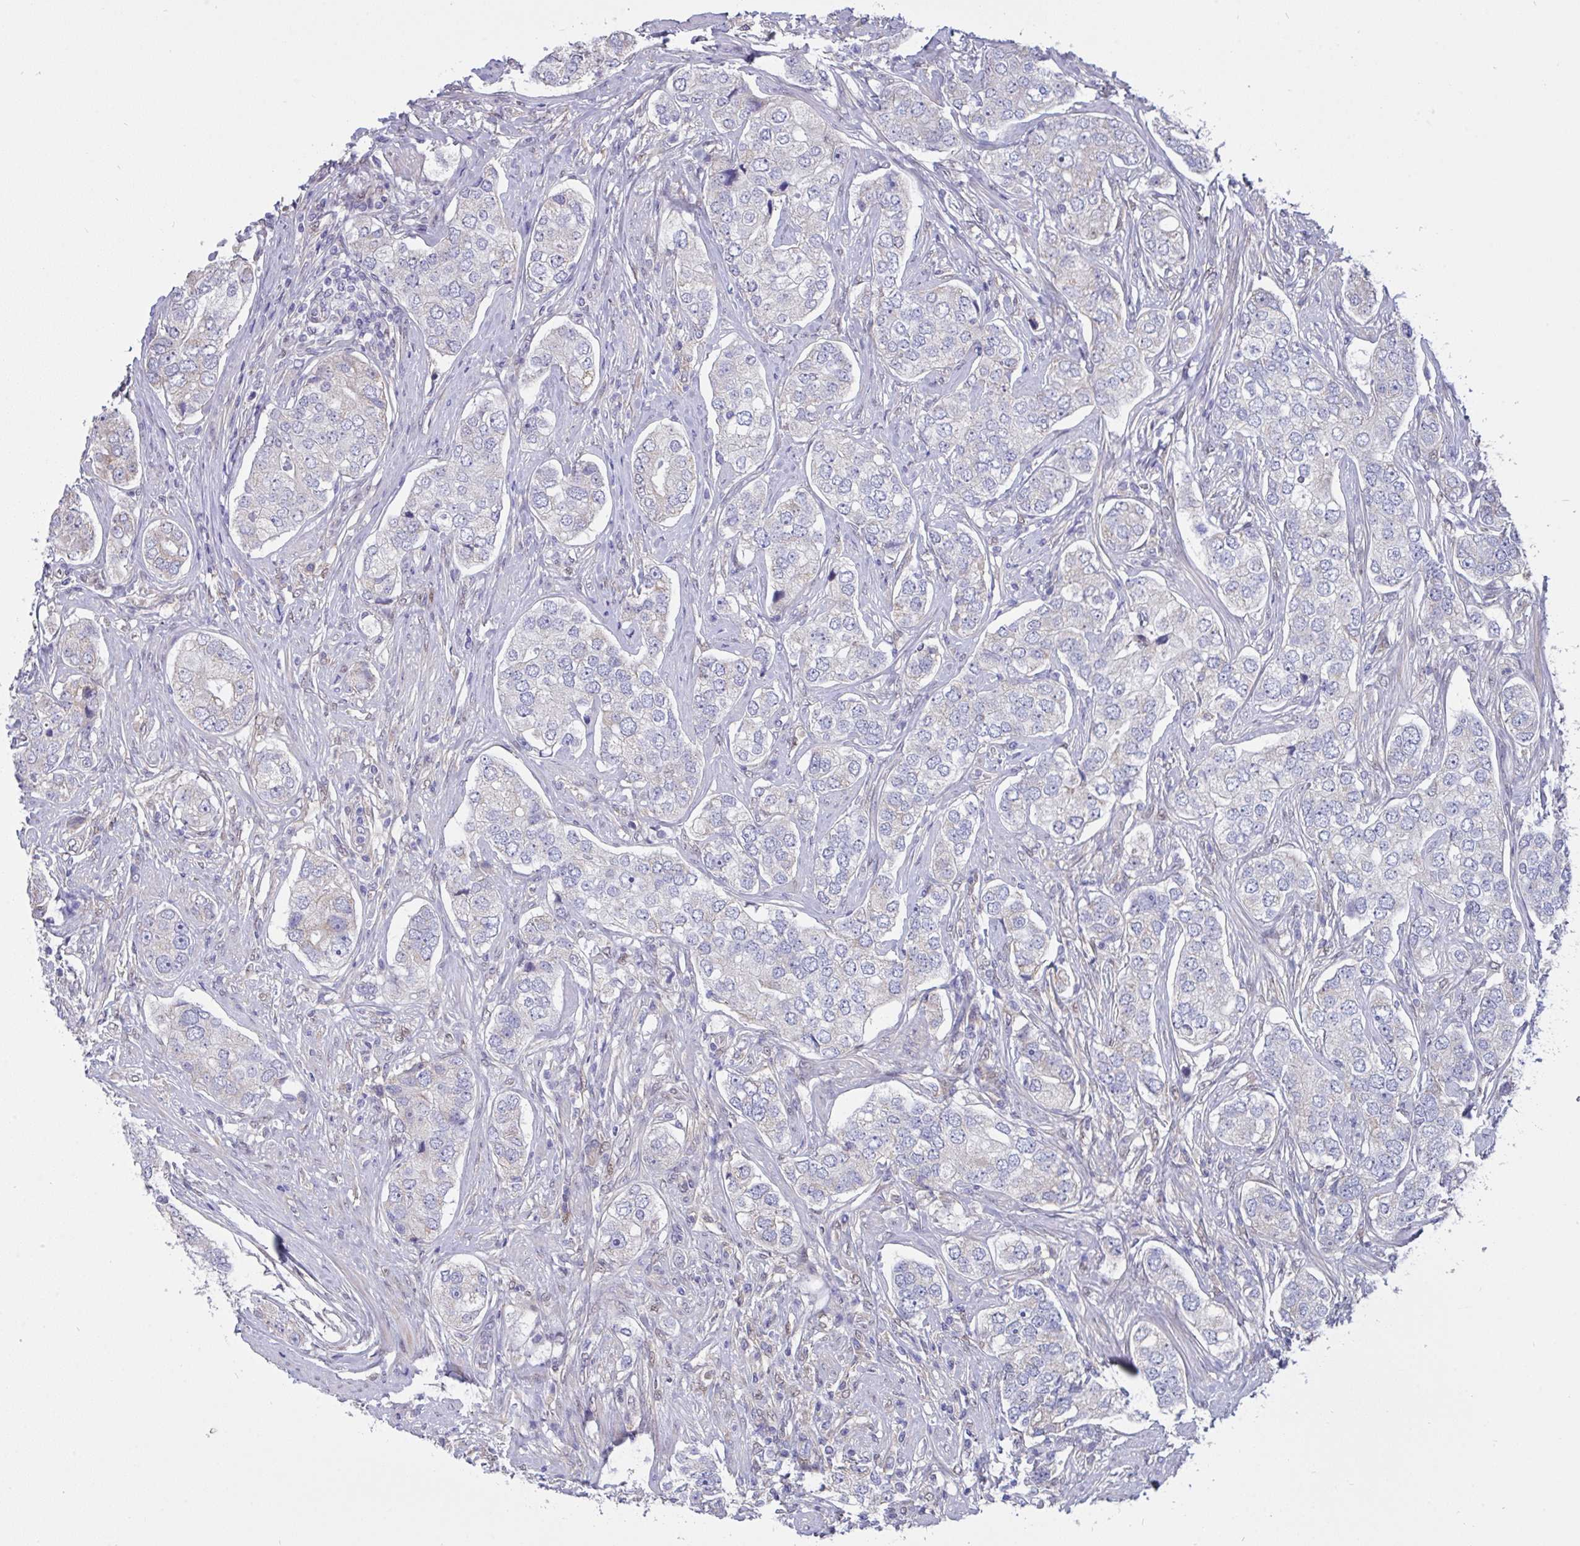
{"staining": {"intensity": "negative", "quantity": "none", "location": "none"}, "tissue": "prostate cancer", "cell_type": "Tumor cells", "image_type": "cancer", "snomed": [{"axis": "morphology", "description": "Adenocarcinoma, High grade"}, {"axis": "topography", "description": "Prostate"}], "caption": "Immunohistochemistry image of human prostate cancer stained for a protein (brown), which displays no expression in tumor cells.", "gene": "L3HYPDH", "patient": {"sex": "male", "age": 60}}